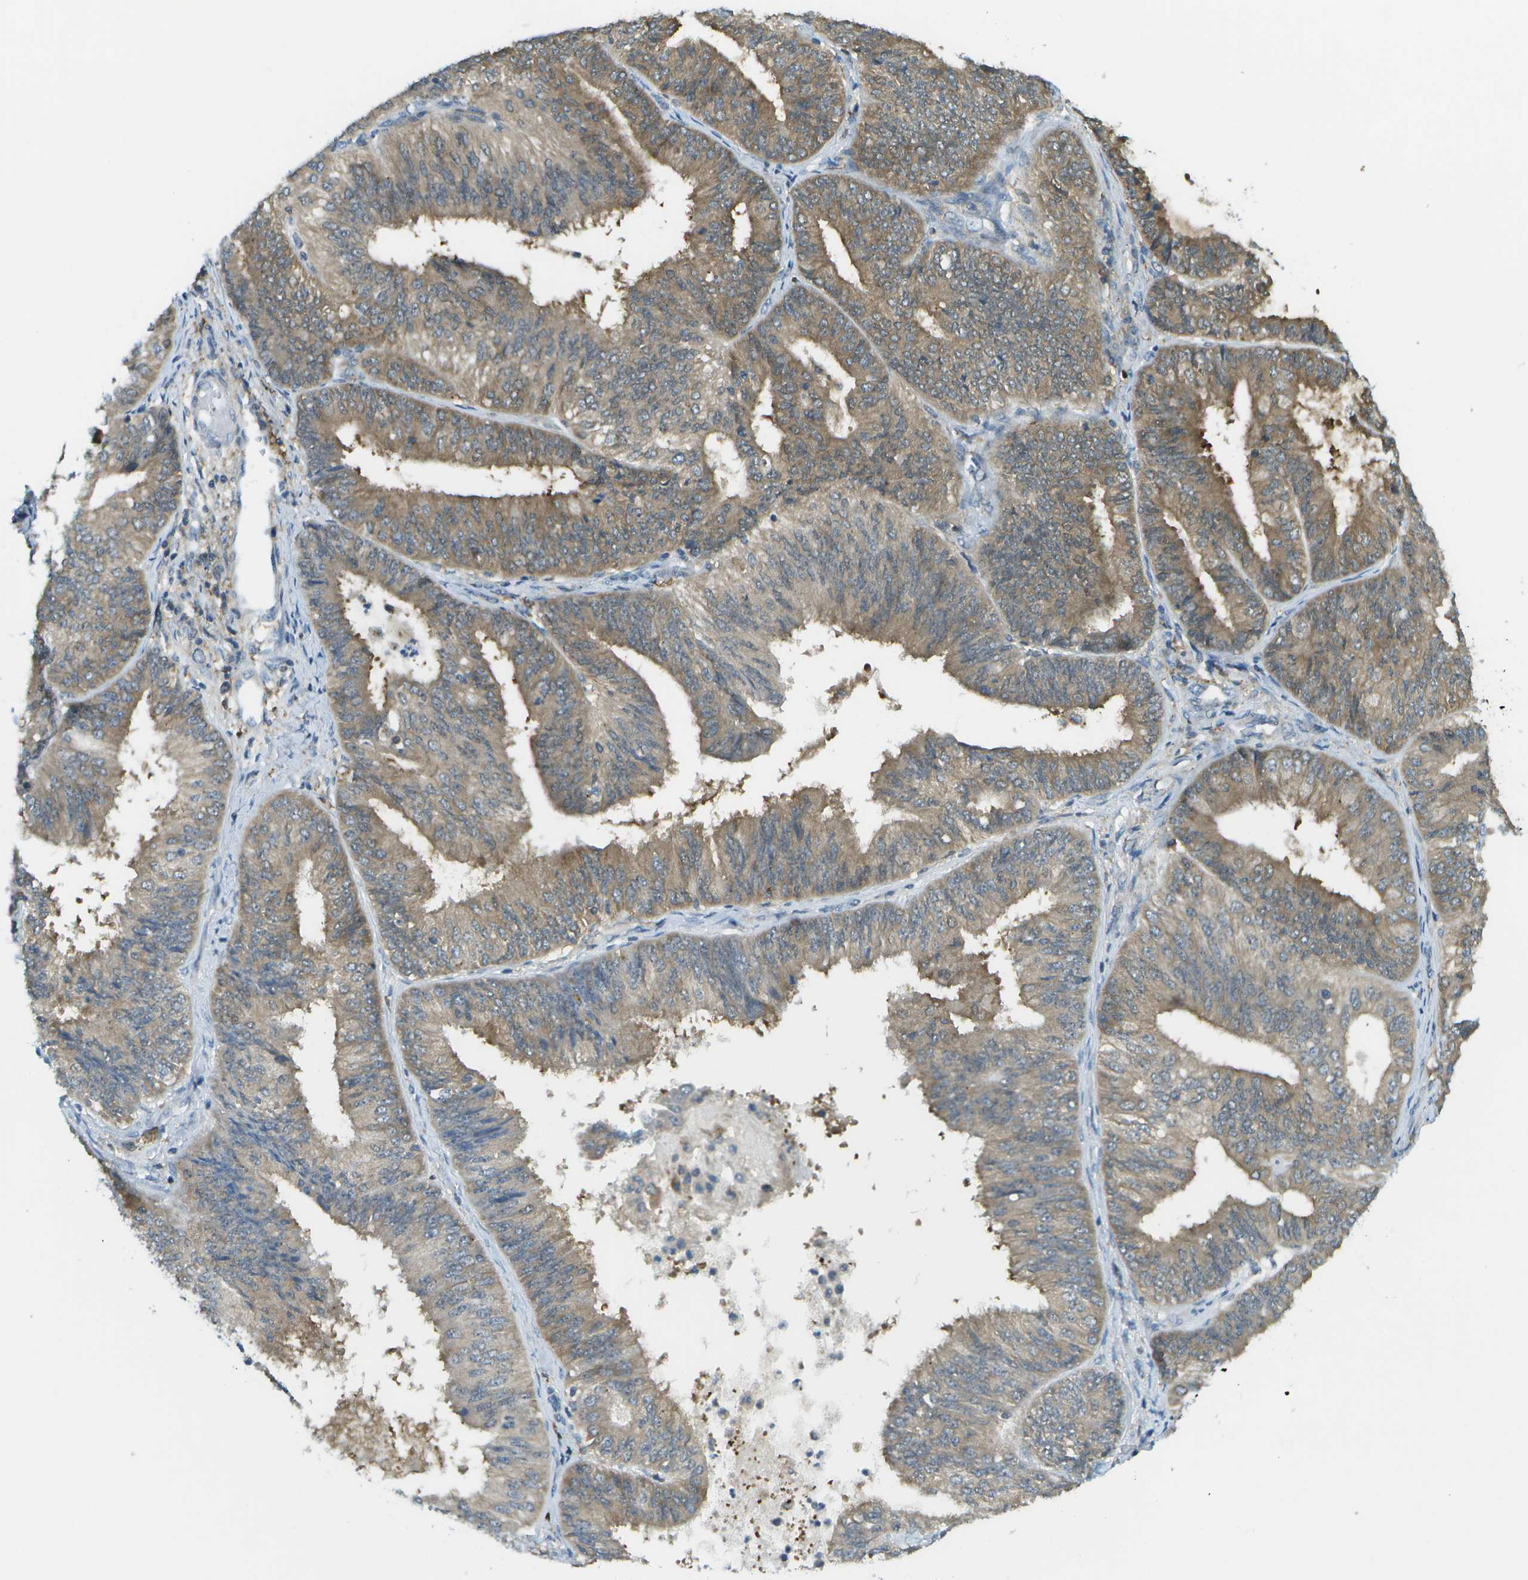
{"staining": {"intensity": "moderate", "quantity": "25%-75%", "location": "cytoplasmic/membranous"}, "tissue": "endometrial cancer", "cell_type": "Tumor cells", "image_type": "cancer", "snomed": [{"axis": "morphology", "description": "Adenocarcinoma, NOS"}, {"axis": "topography", "description": "Endometrium"}], "caption": "DAB (3,3'-diaminobenzidine) immunohistochemical staining of endometrial adenocarcinoma demonstrates moderate cytoplasmic/membranous protein positivity in approximately 25%-75% of tumor cells.", "gene": "CDH23", "patient": {"sex": "female", "age": 58}}